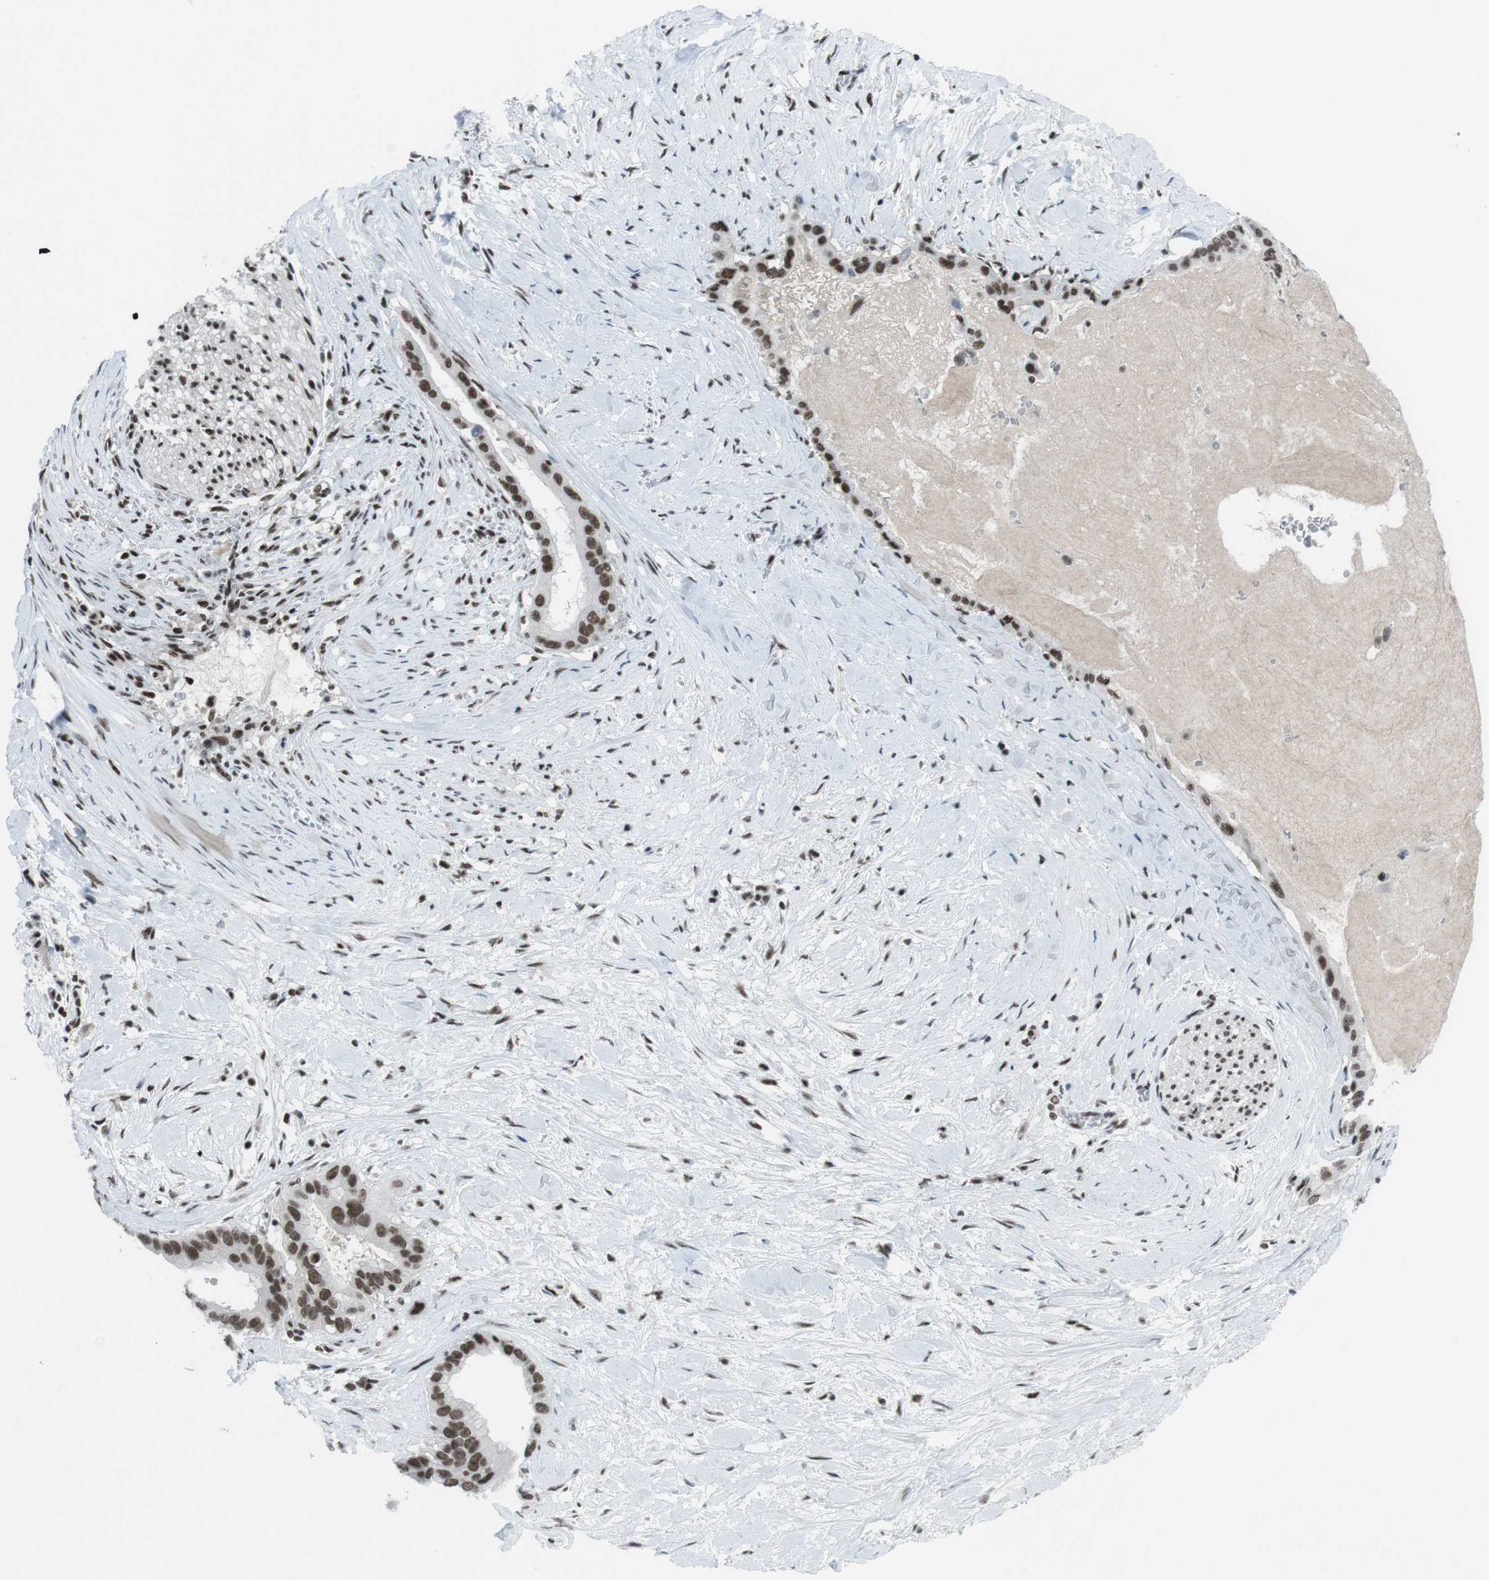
{"staining": {"intensity": "strong", "quantity": ">75%", "location": "nuclear"}, "tissue": "pancreatic cancer", "cell_type": "Tumor cells", "image_type": "cancer", "snomed": [{"axis": "morphology", "description": "Adenocarcinoma, NOS"}, {"axis": "topography", "description": "Pancreas"}], "caption": "Protein expression analysis of adenocarcinoma (pancreatic) shows strong nuclear staining in approximately >75% of tumor cells.", "gene": "TAF1", "patient": {"sex": "male", "age": 55}}